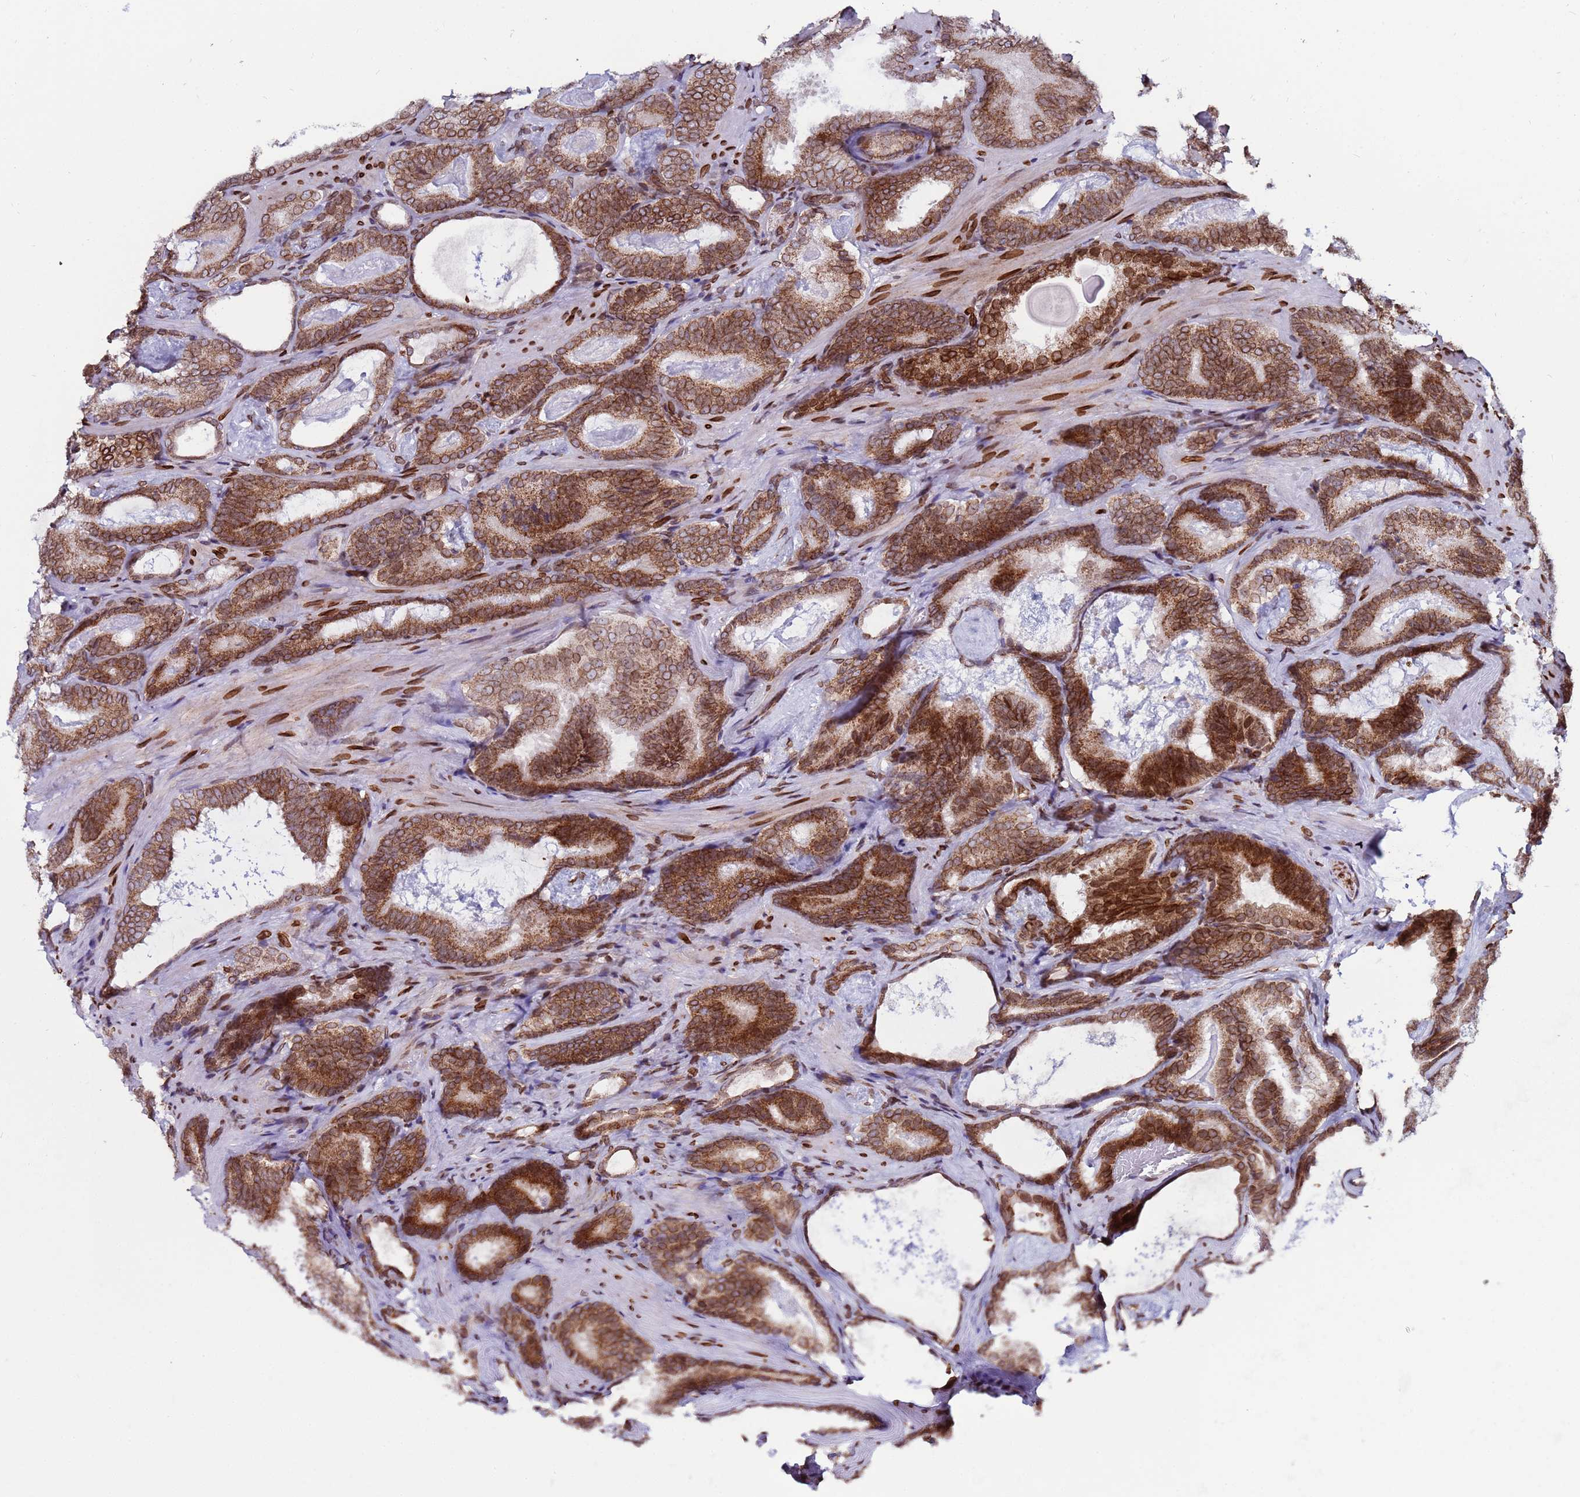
{"staining": {"intensity": "moderate", "quantity": ">75%", "location": "cytoplasmic/membranous"}, "tissue": "prostate cancer", "cell_type": "Tumor cells", "image_type": "cancer", "snomed": [{"axis": "morphology", "description": "Adenocarcinoma, Low grade"}, {"axis": "topography", "description": "Prostate"}], "caption": "Prostate low-grade adenocarcinoma stained with DAB (3,3'-diaminobenzidine) immunohistochemistry (IHC) demonstrates medium levels of moderate cytoplasmic/membranous staining in approximately >75% of tumor cells.", "gene": "TOR1AIP1", "patient": {"sex": "male", "age": 60}}